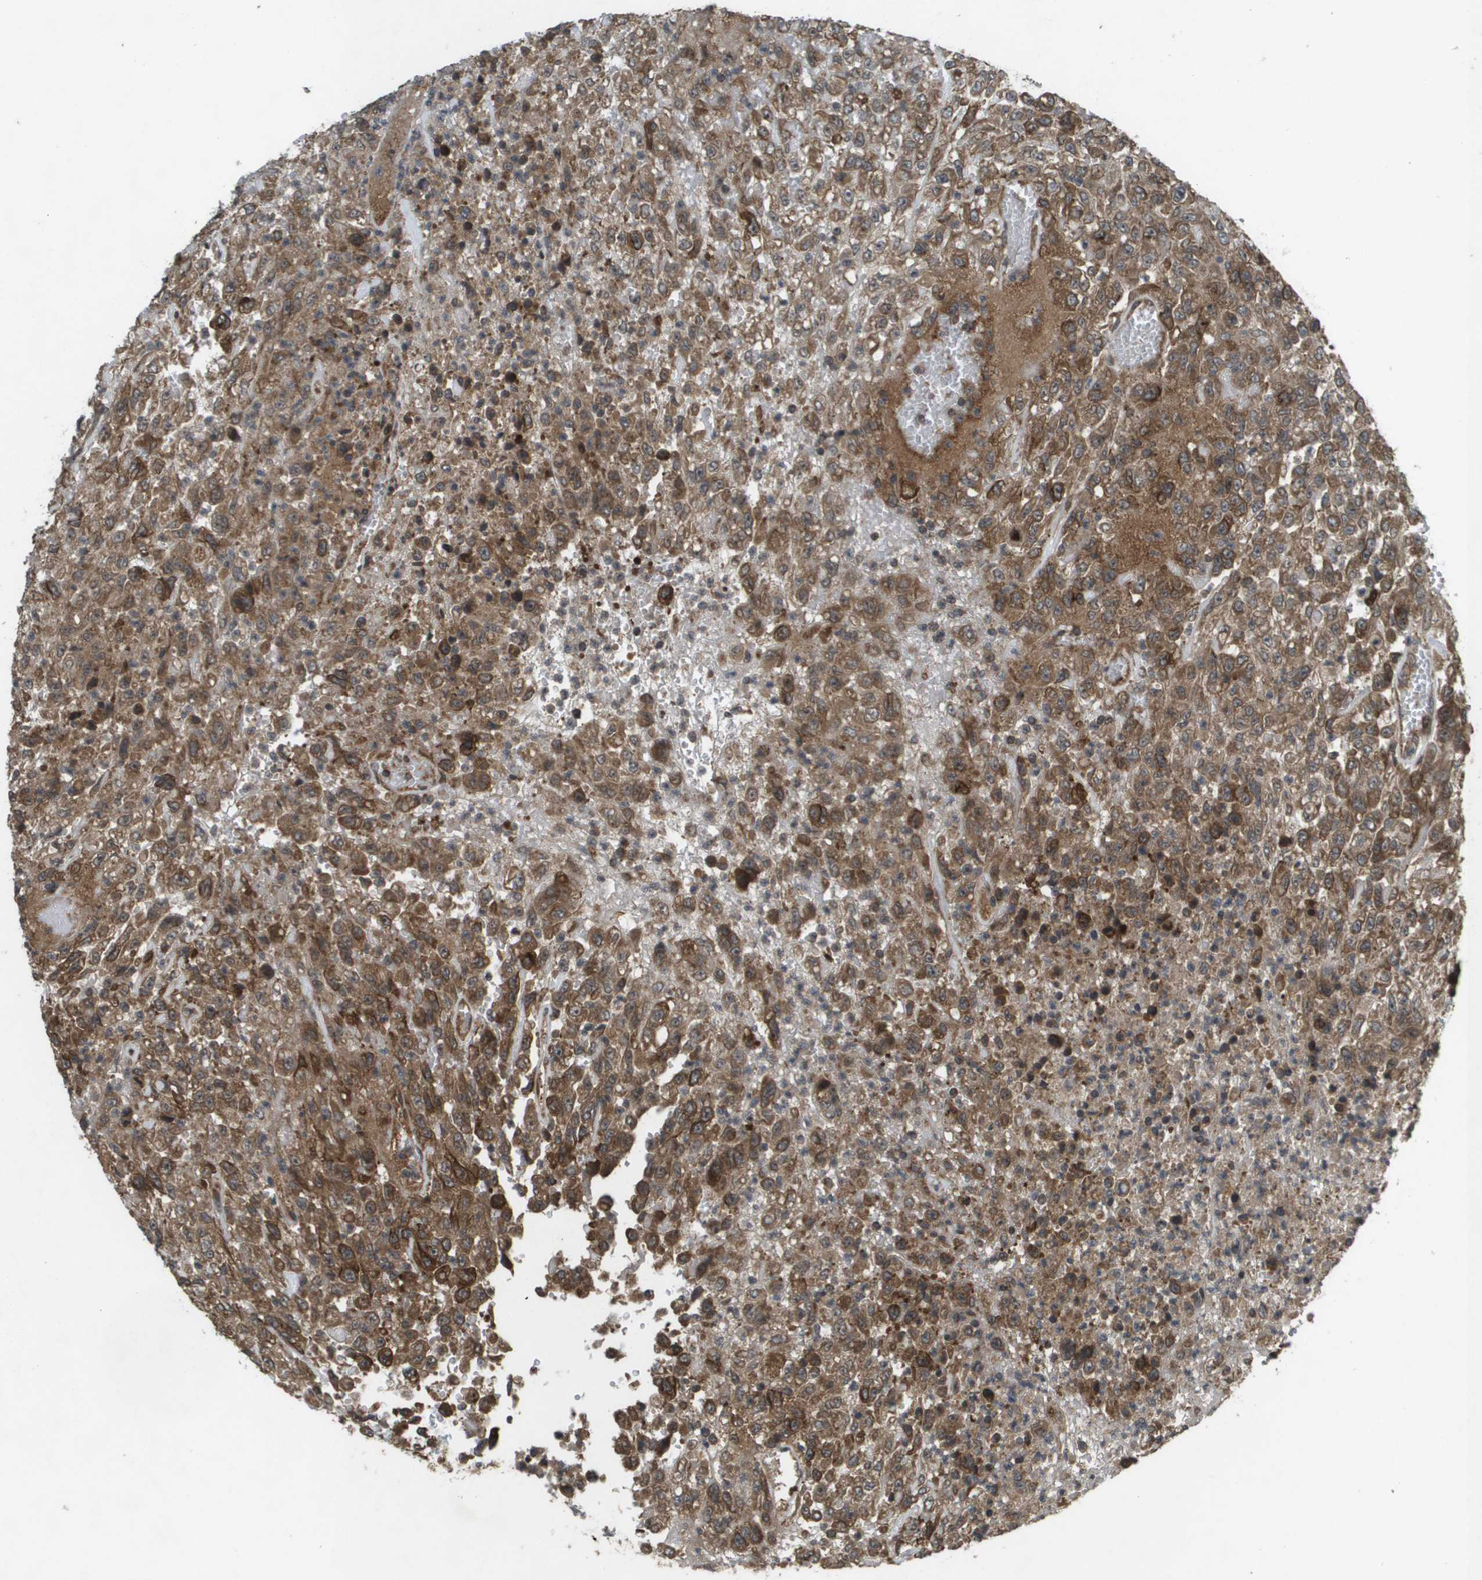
{"staining": {"intensity": "moderate", "quantity": ">75%", "location": "cytoplasmic/membranous"}, "tissue": "urothelial cancer", "cell_type": "Tumor cells", "image_type": "cancer", "snomed": [{"axis": "morphology", "description": "Urothelial carcinoma, High grade"}, {"axis": "topography", "description": "Urinary bladder"}], "caption": "The histopathology image demonstrates immunohistochemical staining of urothelial carcinoma (high-grade). There is moderate cytoplasmic/membranous expression is seen in approximately >75% of tumor cells.", "gene": "KIF11", "patient": {"sex": "male", "age": 46}}